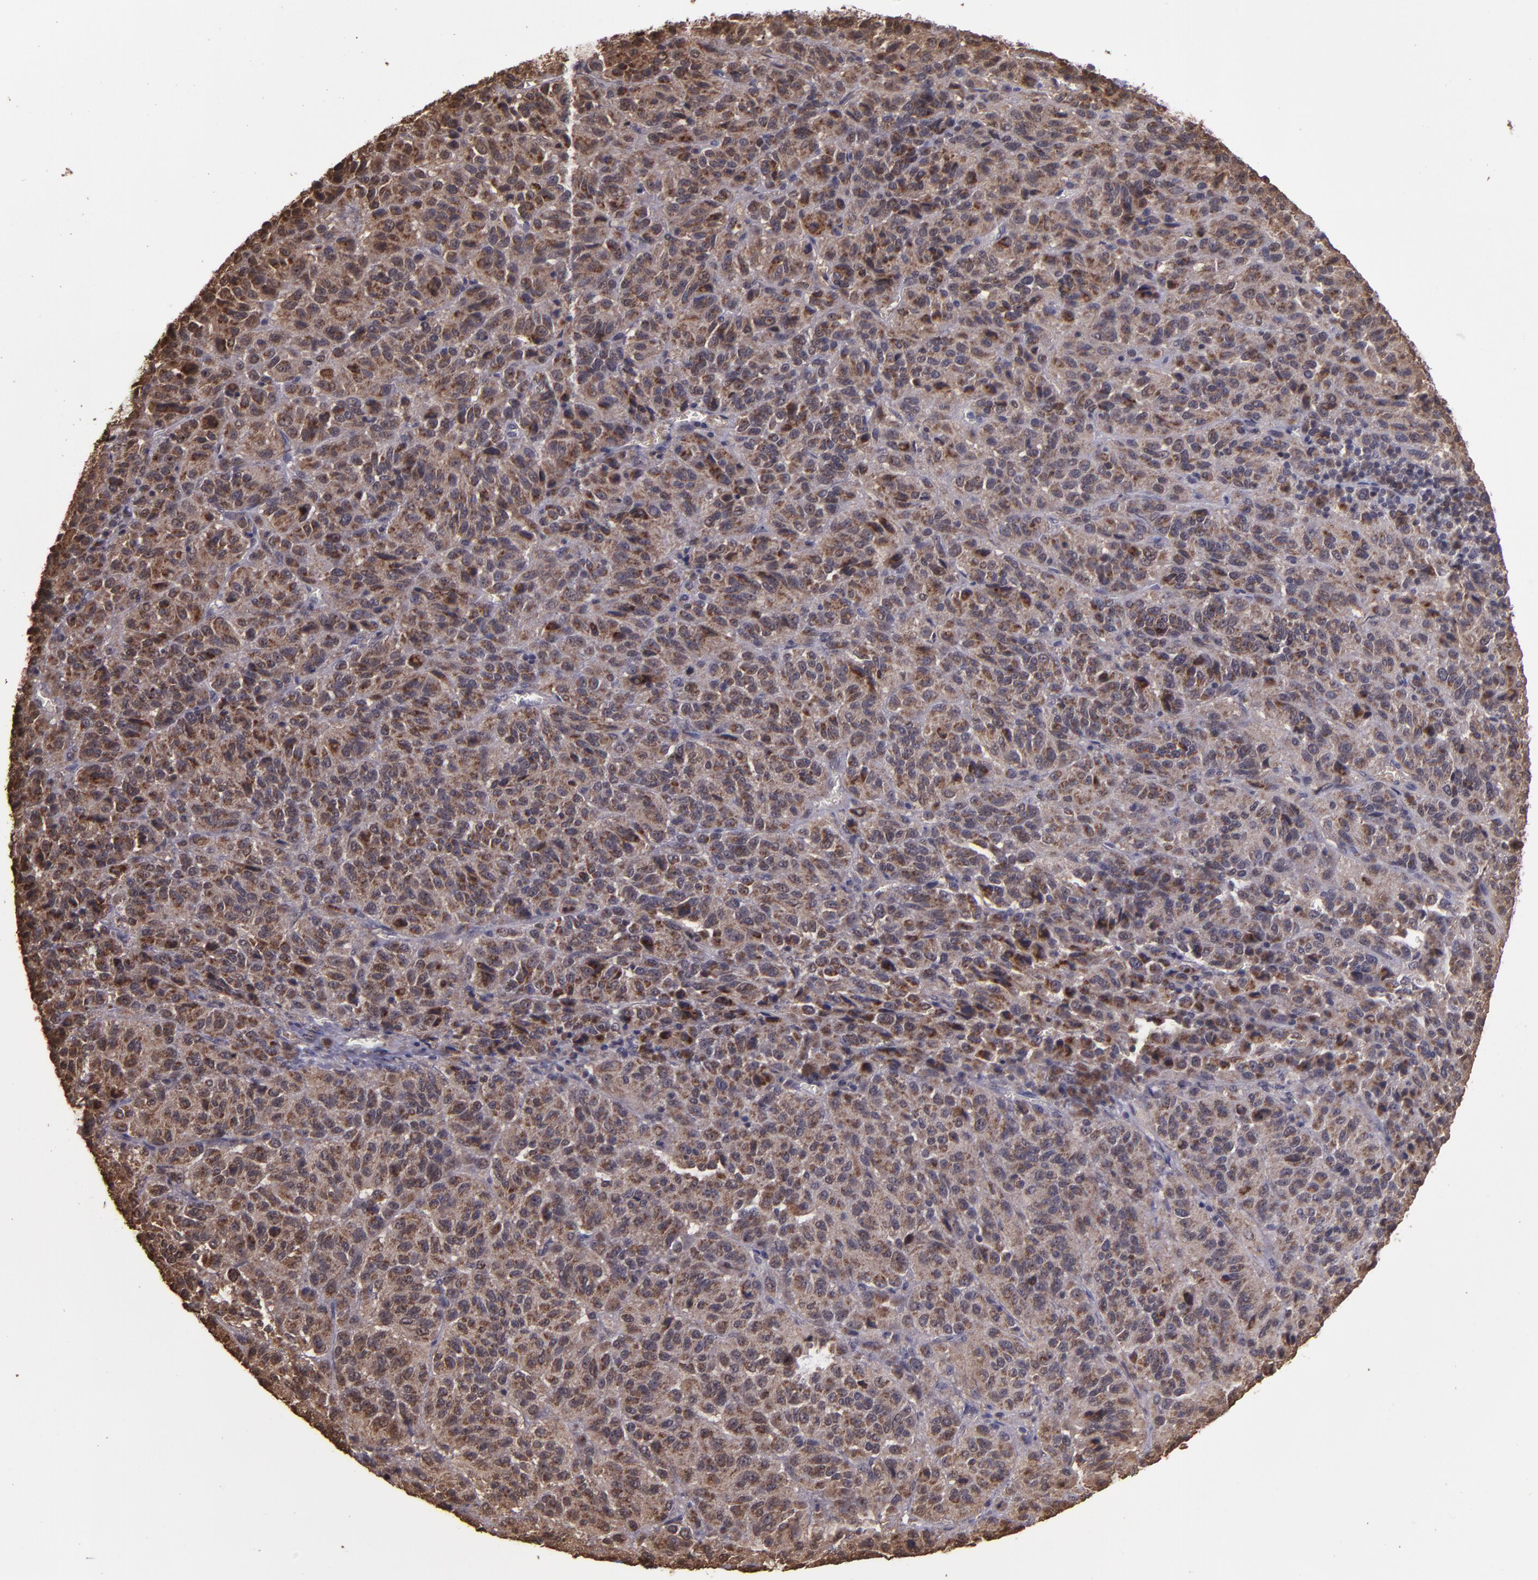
{"staining": {"intensity": "moderate", "quantity": ">75%", "location": "cytoplasmic/membranous,nuclear"}, "tissue": "melanoma", "cell_type": "Tumor cells", "image_type": "cancer", "snomed": [{"axis": "morphology", "description": "Malignant melanoma, Metastatic site"}, {"axis": "topography", "description": "Lung"}], "caption": "A brown stain shows moderate cytoplasmic/membranous and nuclear positivity of a protein in melanoma tumor cells.", "gene": "SERPINF2", "patient": {"sex": "male", "age": 64}}